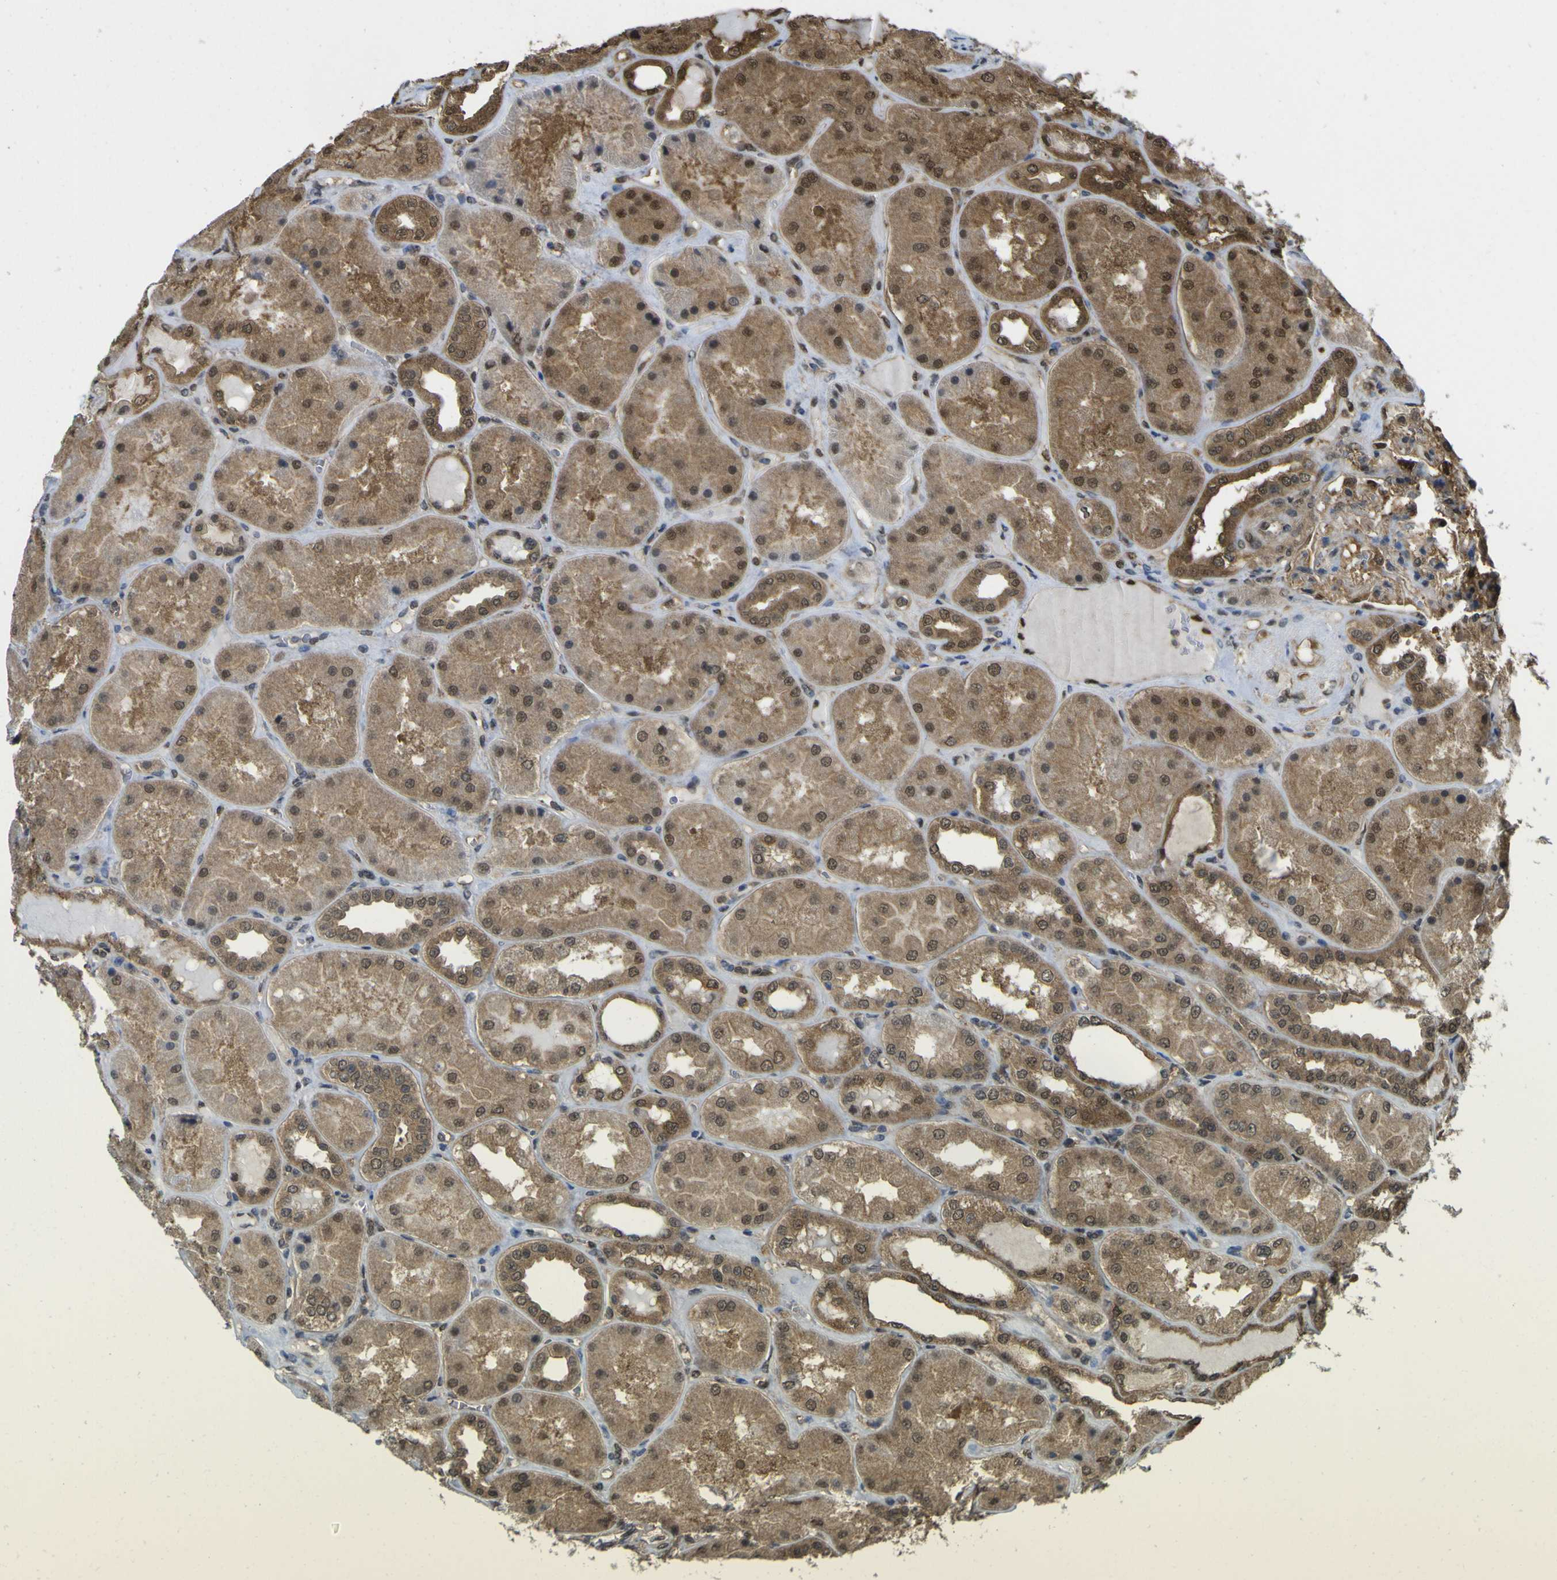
{"staining": {"intensity": "moderate", "quantity": ">75%", "location": "cytoplasmic/membranous,nuclear"}, "tissue": "kidney", "cell_type": "Cells in glomeruli", "image_type": "normal", "snomed": [{"axis": "morphology", "description": "Normal tissue, NOS"}, {"axis": "topography", "description": "Kidney"}], "caption": "Immunohistochemical staining of benign kidney demonstrates moderate cytoplasmic/membranous,nuclear protein staining in about >75% of cells in glomeruli. (Stains: DAB (3,3'-diaminobenzidine) in brown, nuclei in blue, Microscopy: brightfield microscopy at high magnification).", "gene": "YWHAG", "patient": {"sex": "female", "age": 56}}